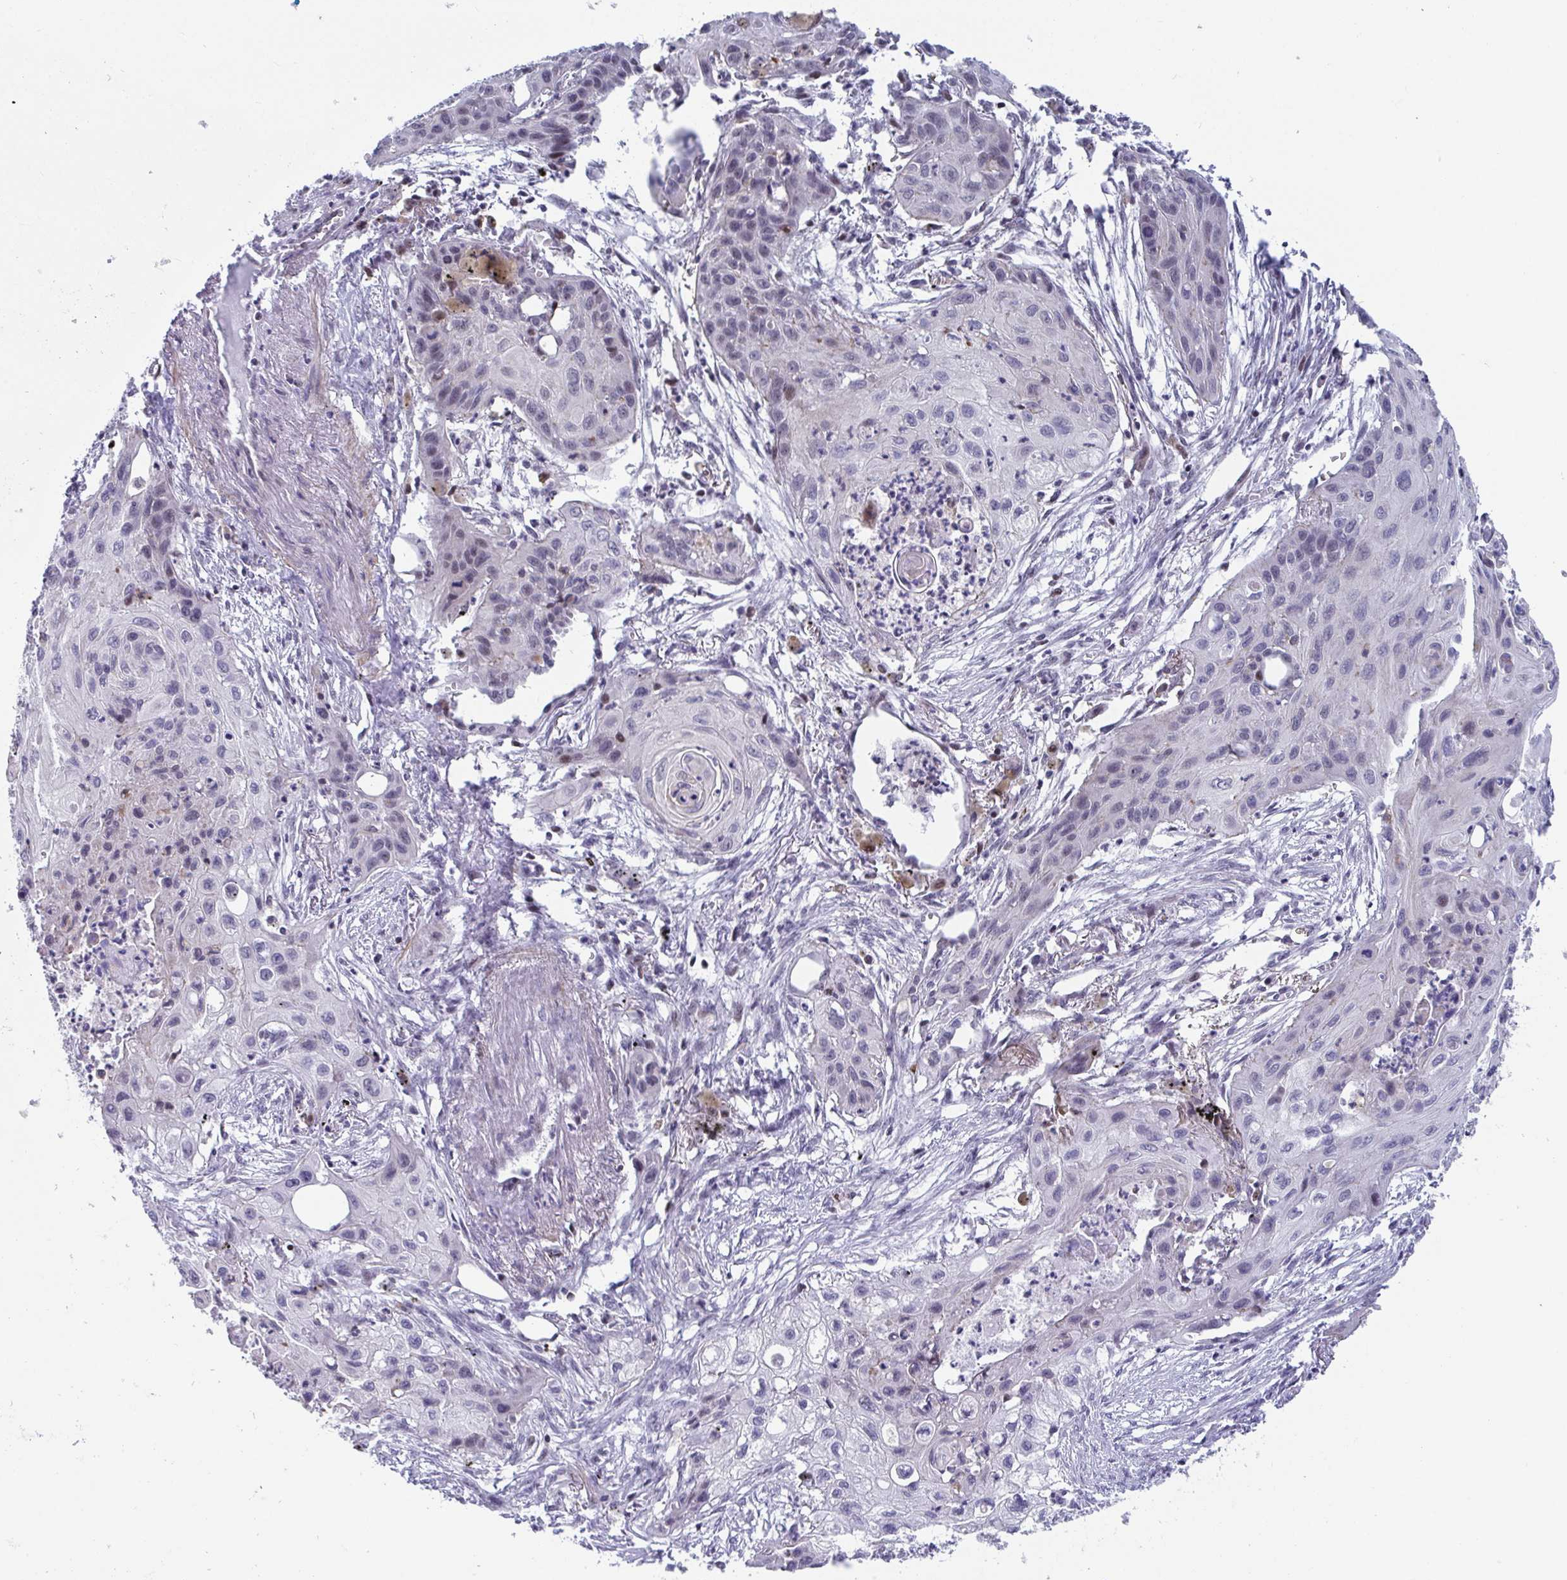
{"staining": {"intensity": "negative", "quantity": "none", "location": "none"}, "tissue": "lung cancer", "cell_type": "Tumor cells", "image_type": "cancer", "snomed": [{"axis": "morphology", "description": "Squamous cell carcinoma, NOS"}, {"axis": "topography", "description": "Lung"}], "caption": "Squamous cell carcinoma (lung) was stained to show a protein in brown. There is no significant expression in tumor cells.", "gene": "WDR72", "patient": {"sex": "male", "age": 71}}